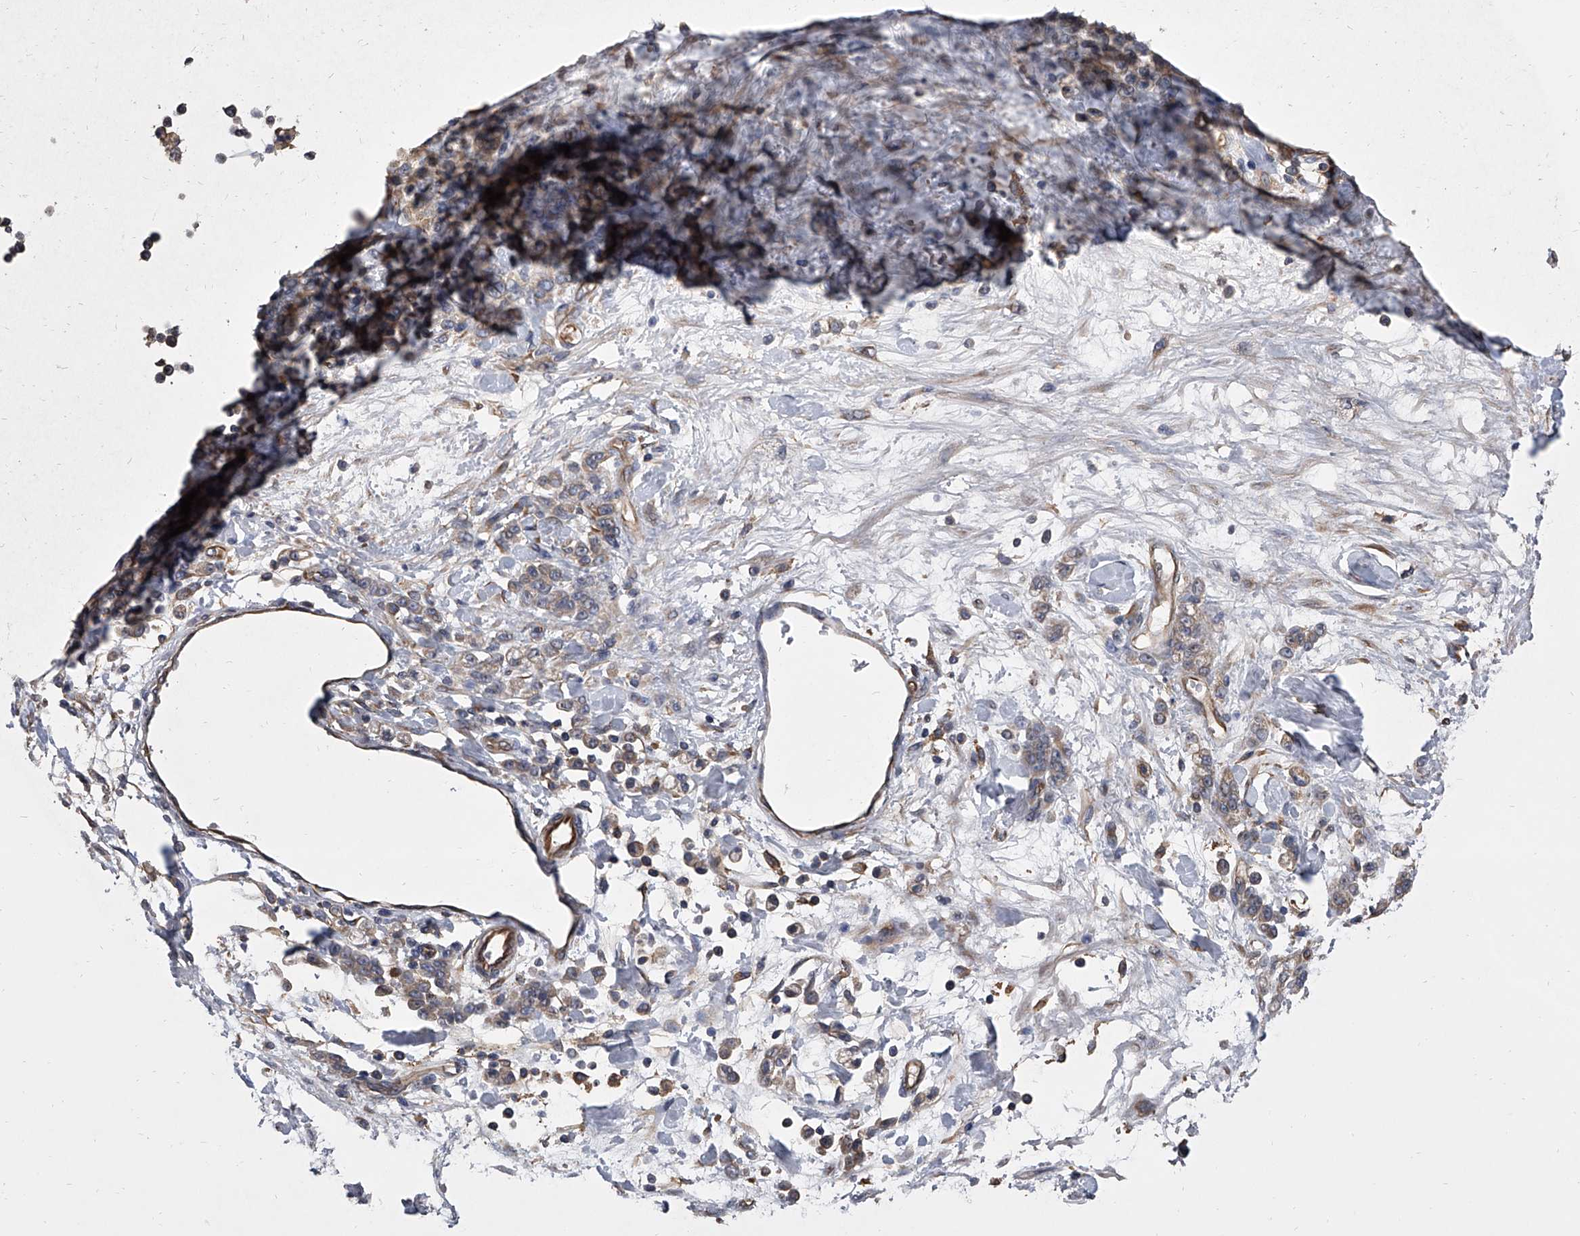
{"staining": {"intensity": "weak", "quantity": ">75%", "location": "cytoplasmic/membranous"}, "tissue": "stomach cancer", "cell_type": "Tumor cells", "image_type": "cancer", "snomed": [{"axis": "morphology", "description": "Normal tissue, NOS"}, {"axis": "morphology", "description": "Adenocarcinoma, NOS"}, {"axis": "topography", "description": "Stomach"}], "caption": "Immunohistochemical staining of human adenocarcinoma (stomach) exhibits low levels of weak cytoplasmic/membranous staining in about >75% of tumor cells. (DAB (3,3'-diaminobenzidine) IHC with brightfield microscopy, high magnification).", "gene": "EXOC4", "patient": {"sex": "male", "age": 82}}